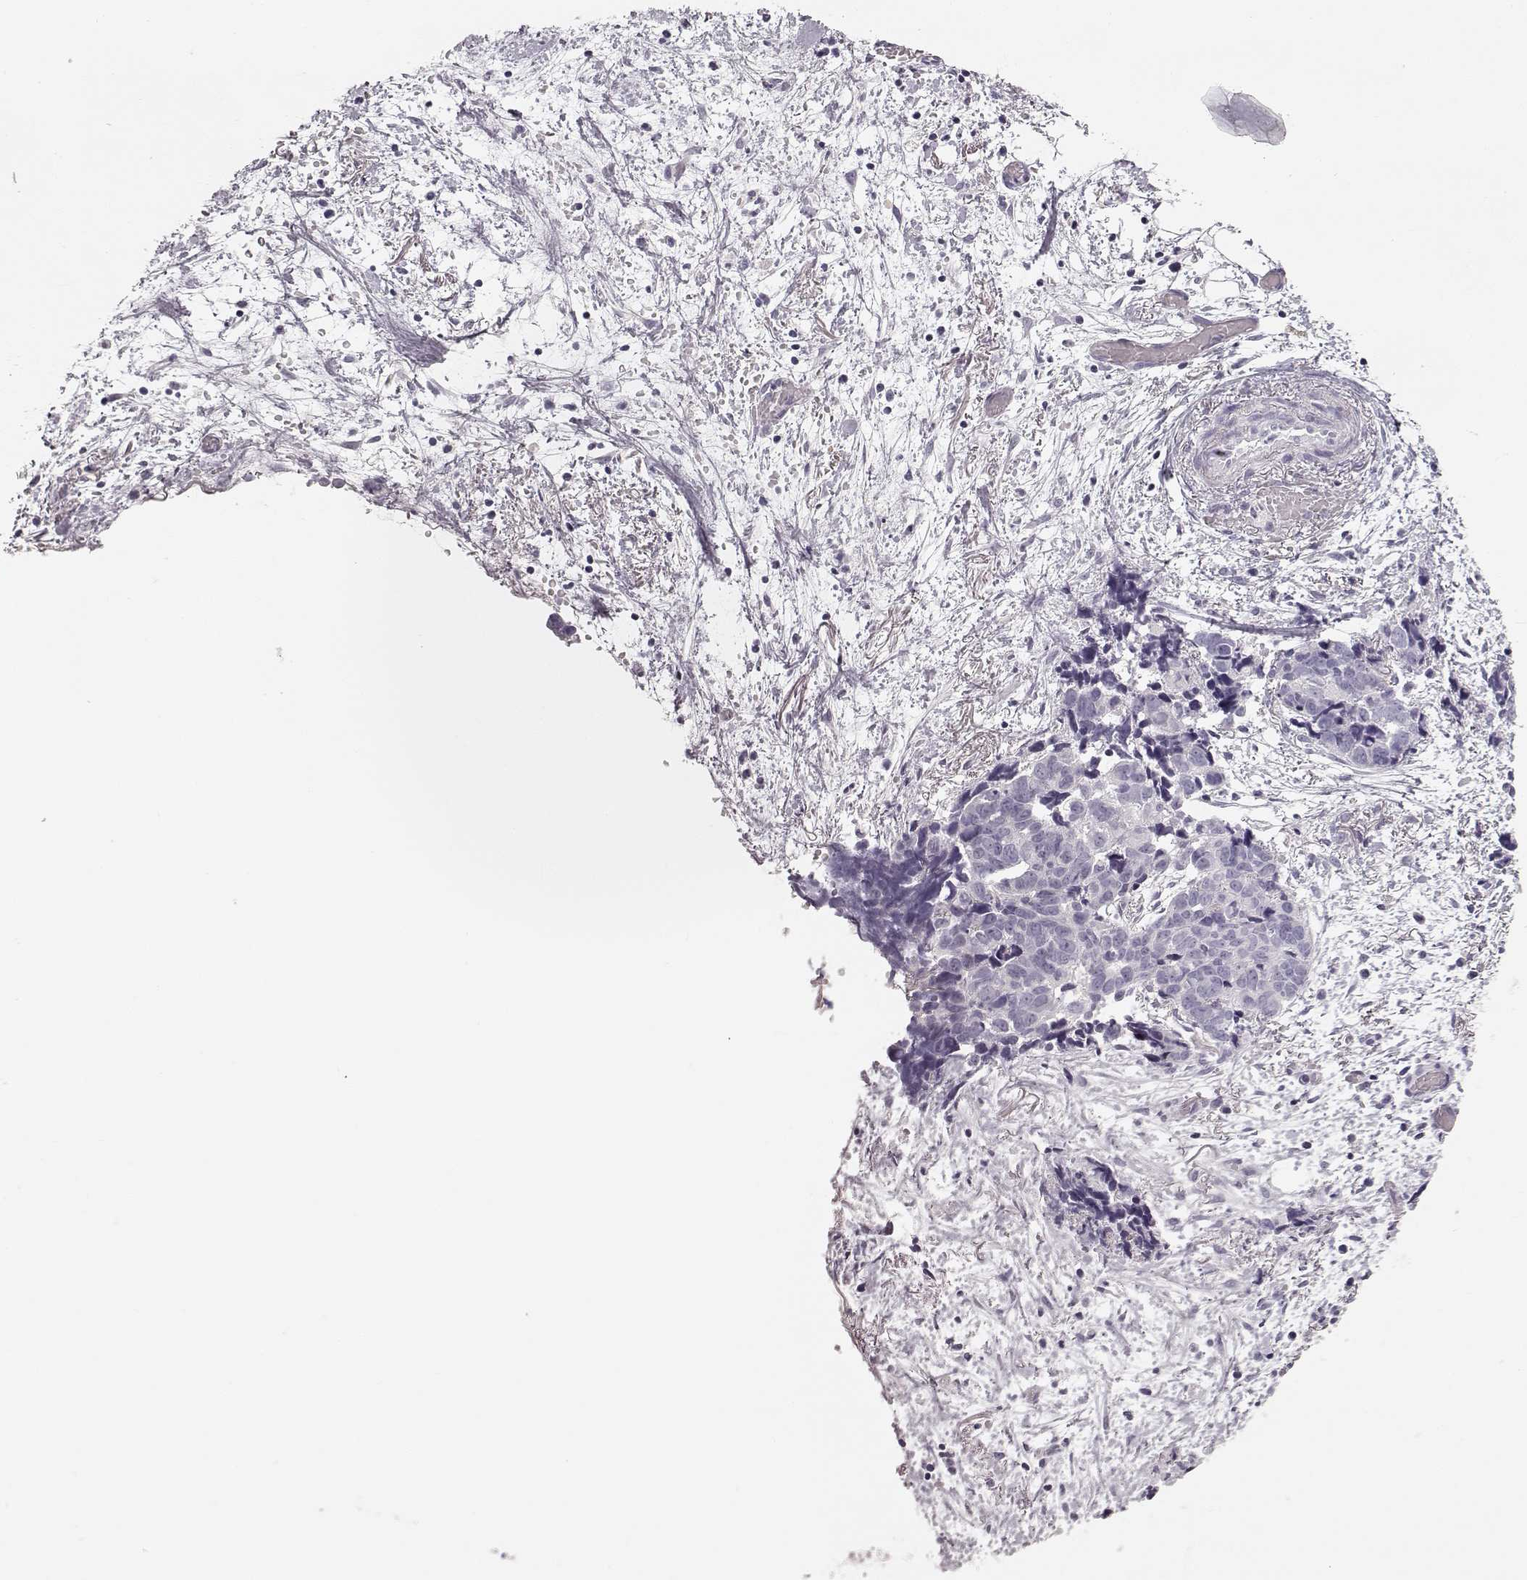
{"staining": {"intensity": "negative", "quantity": "none", "location": "none"}, "tissue": "ovarian cancer", "cell_type": "Tumor cells", "image_type": "cancer", "snomed": [{"axis": "morphology", "description": "Cystadenocarcinoma, serous, NOS"}, {"axis": "topography", "description": "Ovary"}], "caption": "Immunohistochemical staining of human ovarian cancer demonstrates no significant positivity in tumor cells.", "gene": "KIAA0319", "patient": {"sex": "female", "age": 69}}